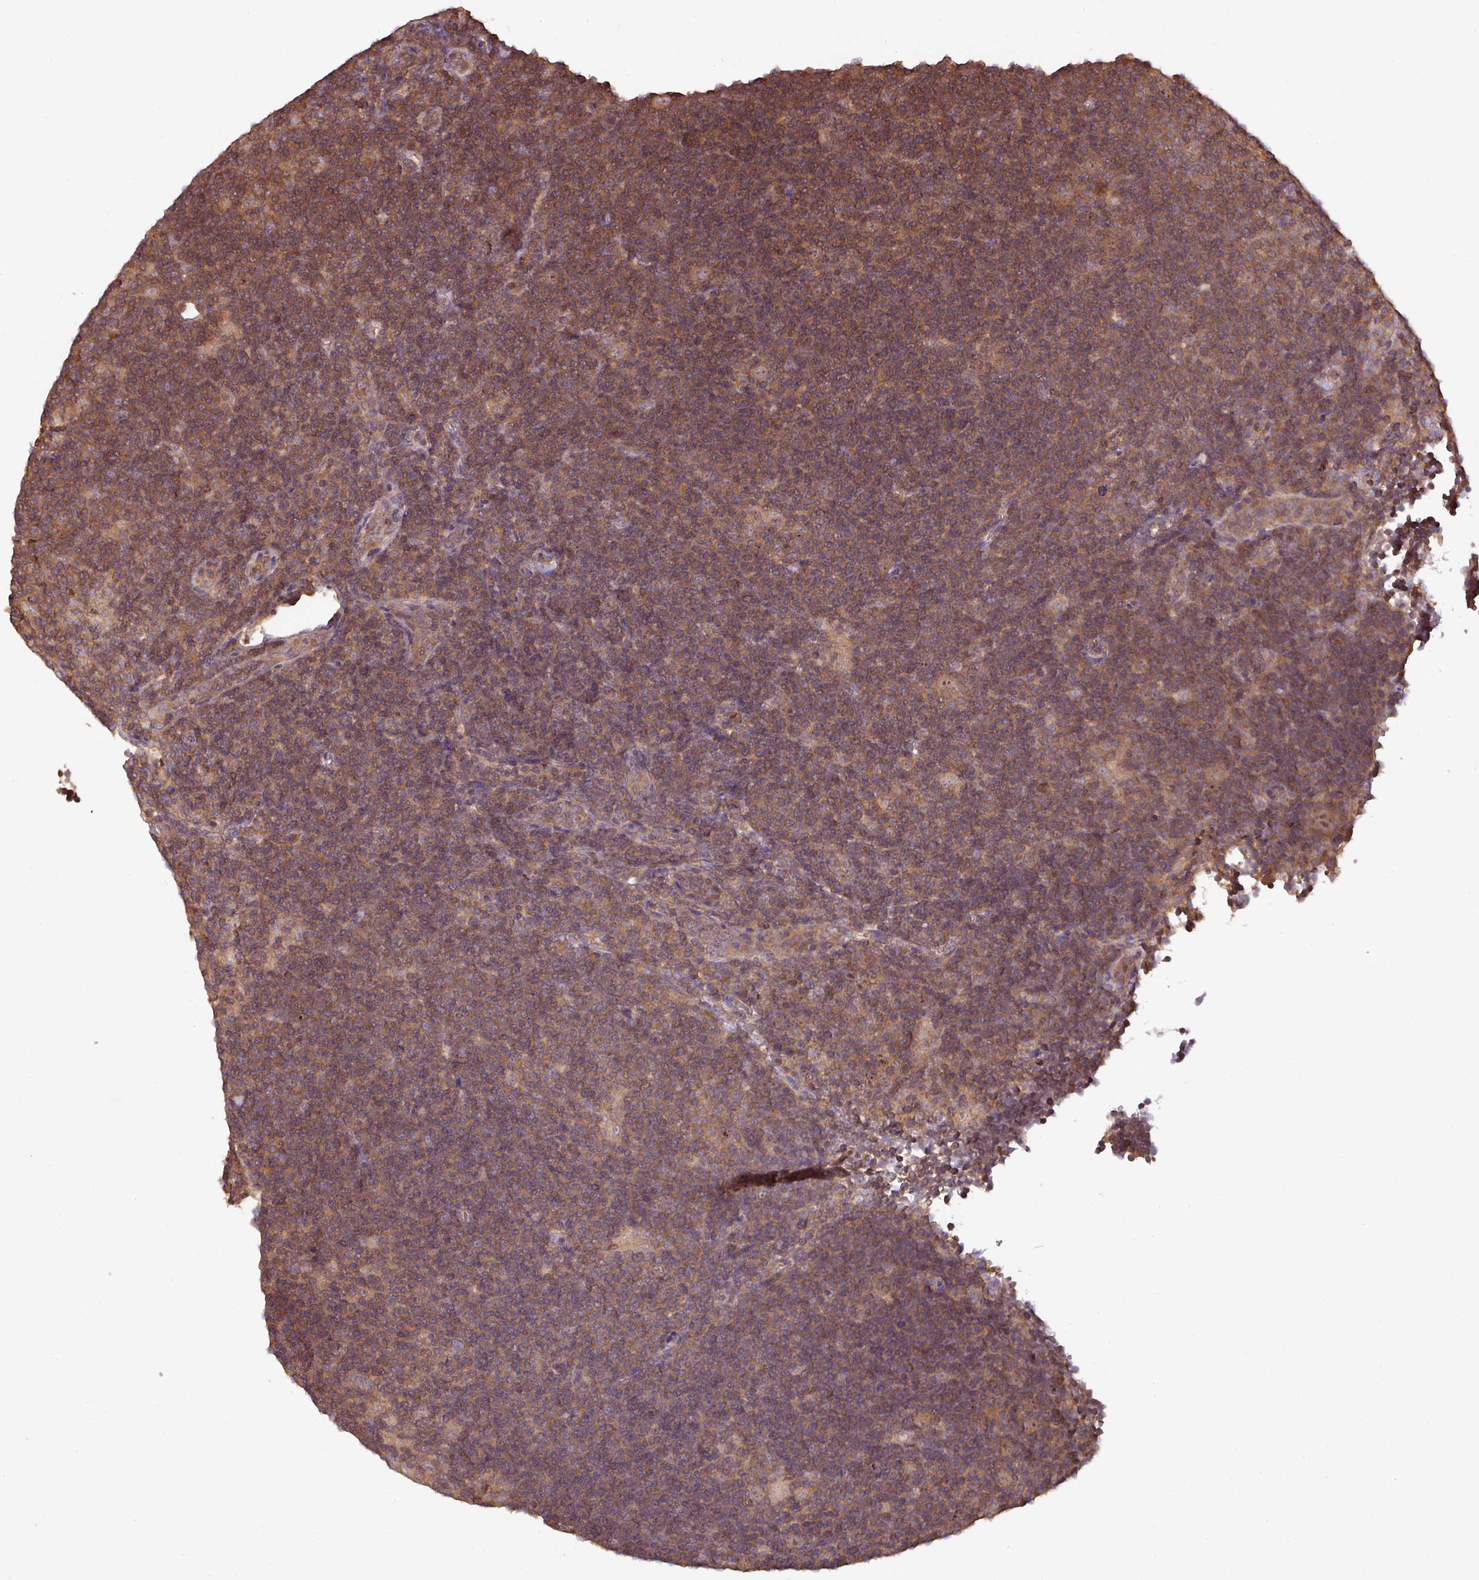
{"staining": {"intensity": "moderate", "quantity": ">75%", "location": "cytoplasmic/membranous,nuclear"}, "tissue": "lymphoma", "cell_type": "Tumor cells", "image_type": "cancer", "snomed": [{"axis": "morphology", "description": "Hodgkin's disease, NOS"}, {"axis": "topography", "description": "Lymph node"}], "caption": "A high-resolution histopathology image shows immunohistochemistry staining of lymphoma, which displays moderate cytoplasmic/membranous and nuclear positivity in about >75% of tumor cells. Nuclei are stained in blue.", "gene": "VENTX", "patient": {"sex": "female", "age": 57}}